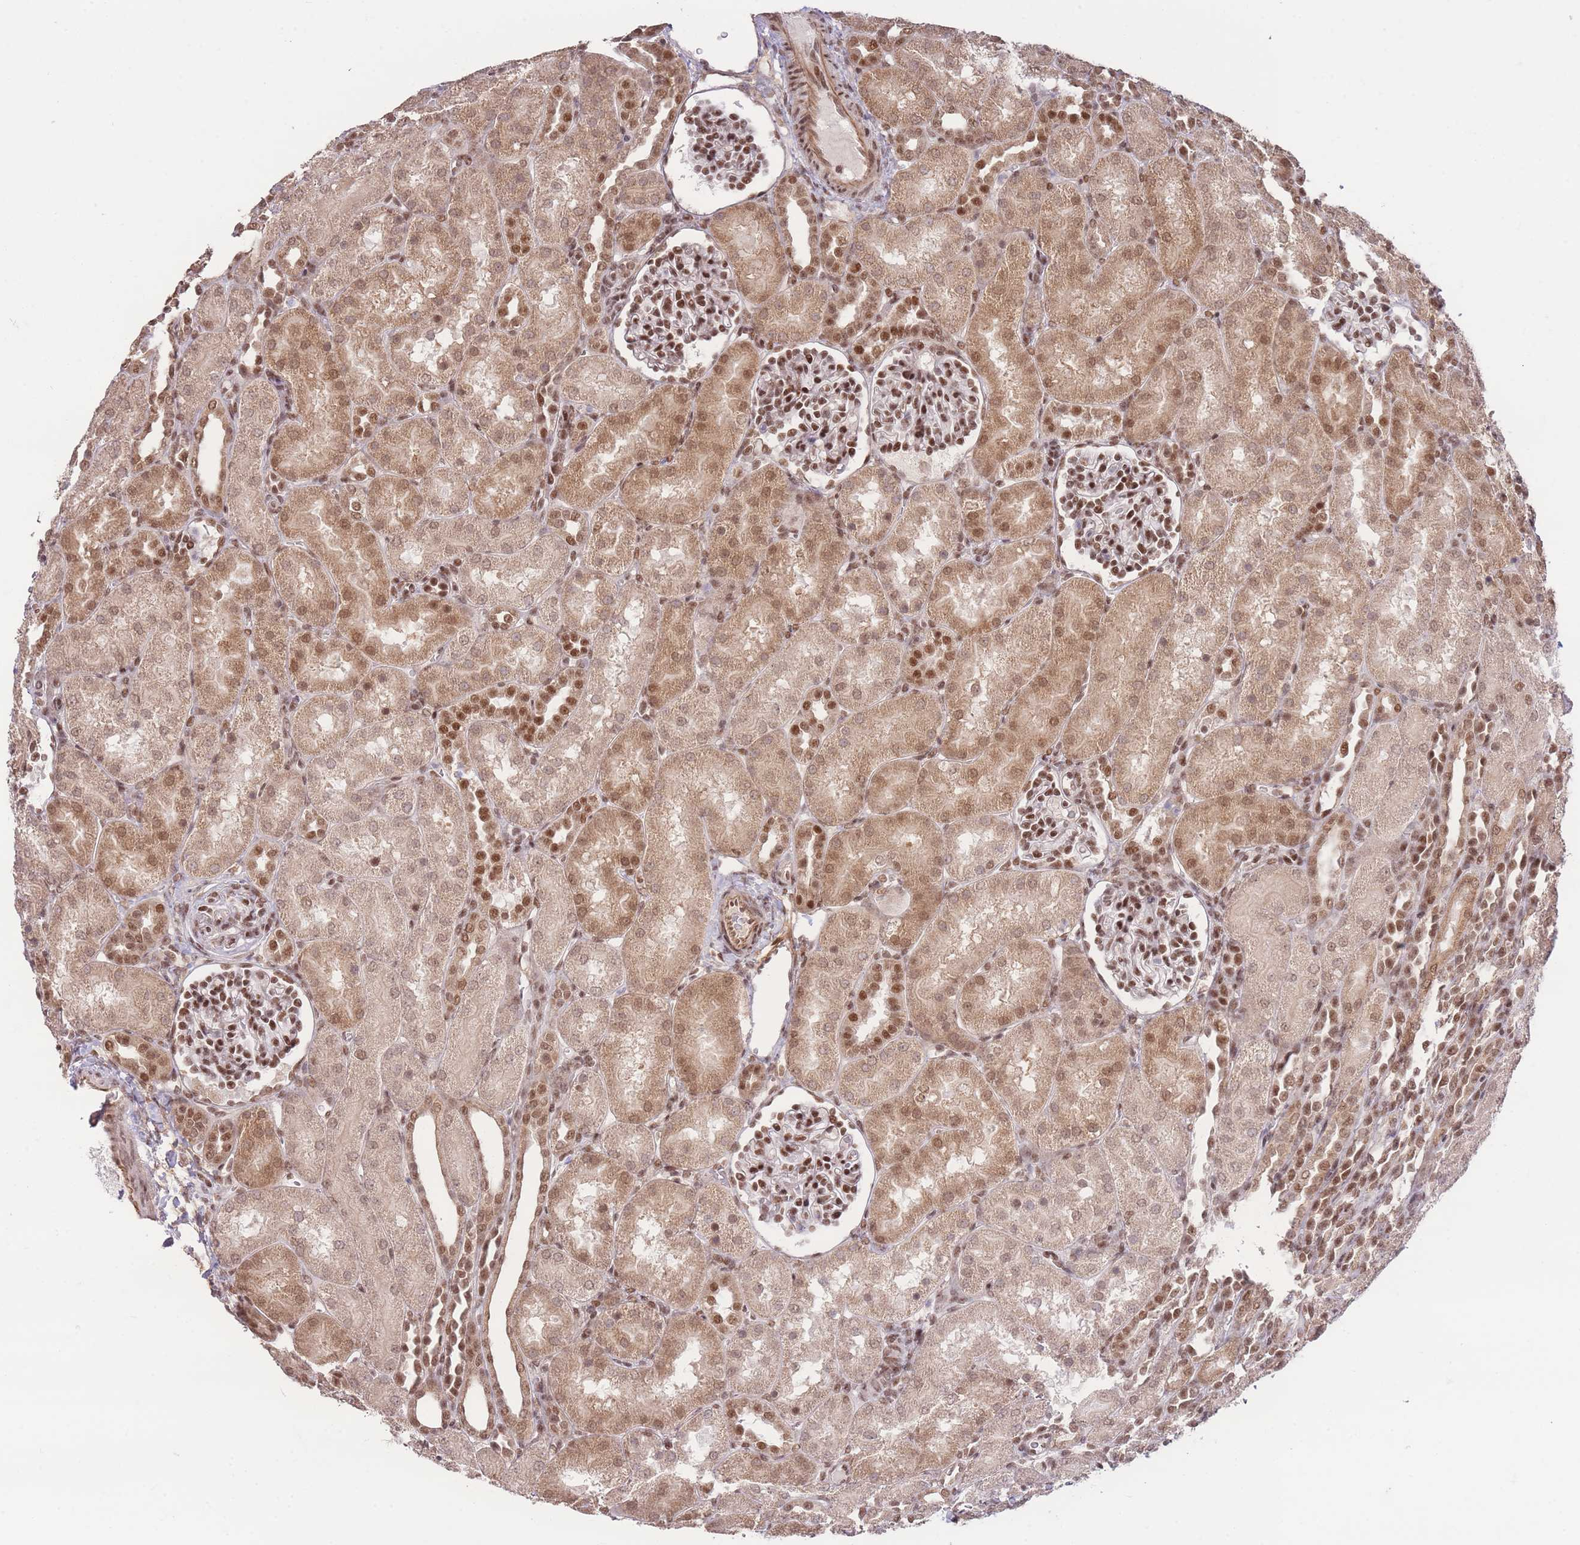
{"staining": {"intensity": "strong", "quantity": ">75%", "location": "nuclear"}, "tissue": "kidney", "cell_type": "Cells in glomeruli", "image_type": "normal", "snomed": [{"axis": "morphology", "description": "Normal tissue, NOS"}, {"axis": "topography", "description": "Kidney"}], "caption": "This photomicrograph exhibits IHC staining of benign human kidney, with high strong nuclear expression in approximately >75% of cells in glomeruli.", "gene": "CARD8", "patient": {"sex": "male", "age": 1}}